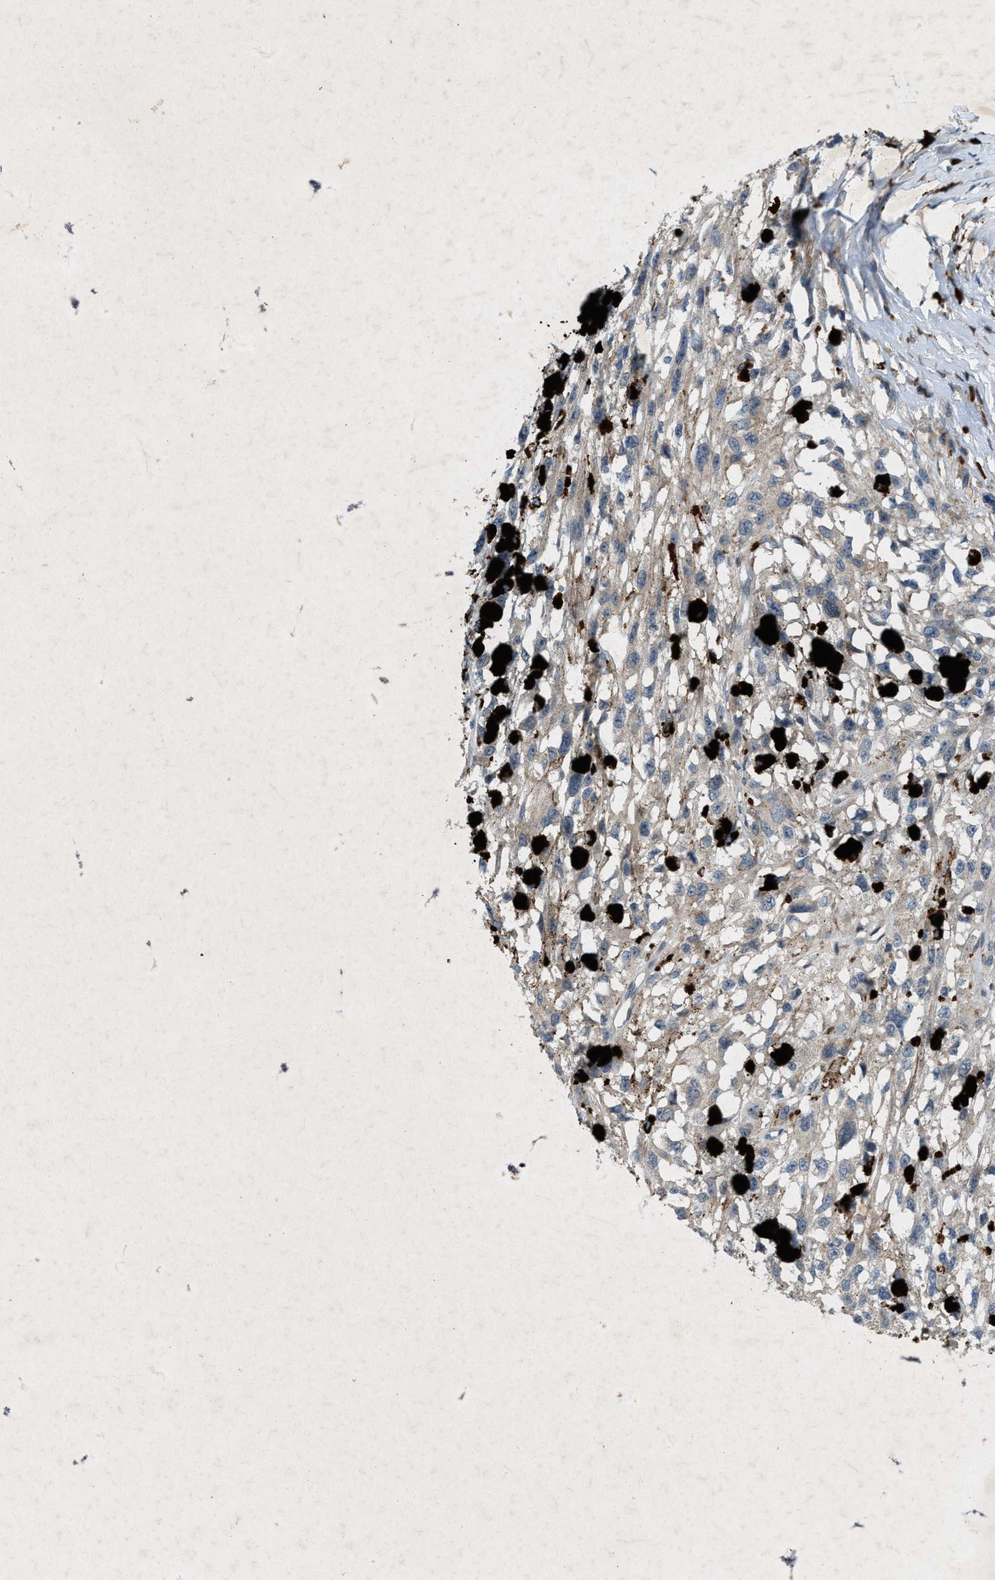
{"staining": {"intensity": "negative", "quantity": "none", "location": "none"}, "tissue": "melanoma", "cell_type": "Tumor cells", "image_type": "cancer", "snomed": [{"axis": "morphology", "description": "Malignant melanoma, Metastatic site"}, {"axis": "topography", "description": "Lymph node"}], "caption": "A photomicrograph of malignant melanoma (metastatic site) stained for a protein displays no brown staining in tumor cells.", "gene": "URGCP", "patient": {"sex": "male", "age": 59}}